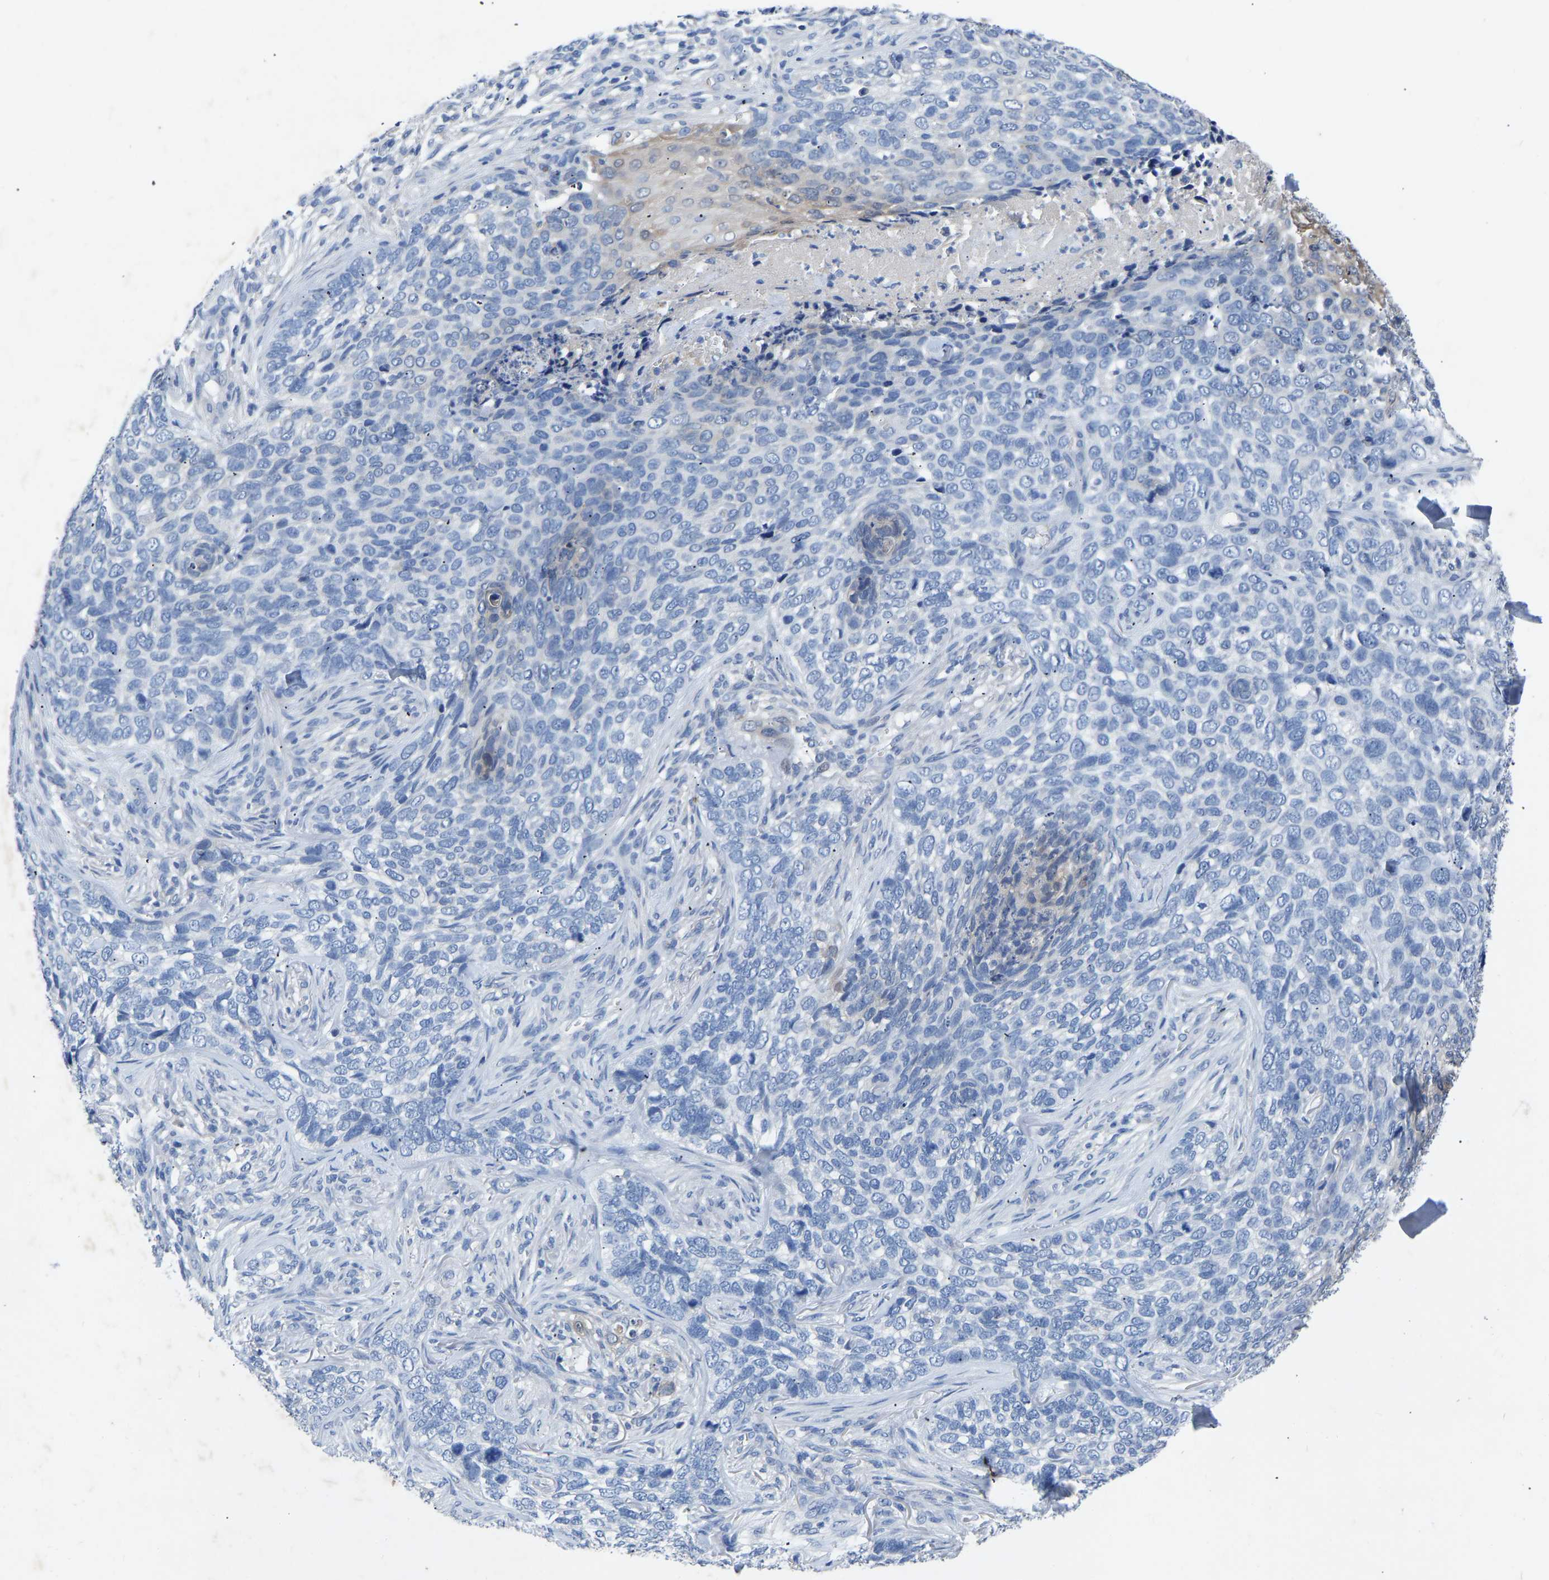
{"staining": {"intensity": "negative", "quantity": "none", "location": "none"}, "tissue": "skin cancer", "cell_type": "Tumor cells", "image_type": "cancer", "snomed": [{"axis": "morphology", "description": "Basal cell carcinoma"}, {"axis": "topography", "description": "Skin"}], "caption": "The image exhibits no staining of tumor cells in skin cancer (basal cell carcinoma). The staining was performed using DAB to visualize the protein expression in brown, while the nuclei were stained in blue with hematoxylin (Magnification: 20x).", "gene": "RBP1", "patient": {"sex": "female", "age": 64}}